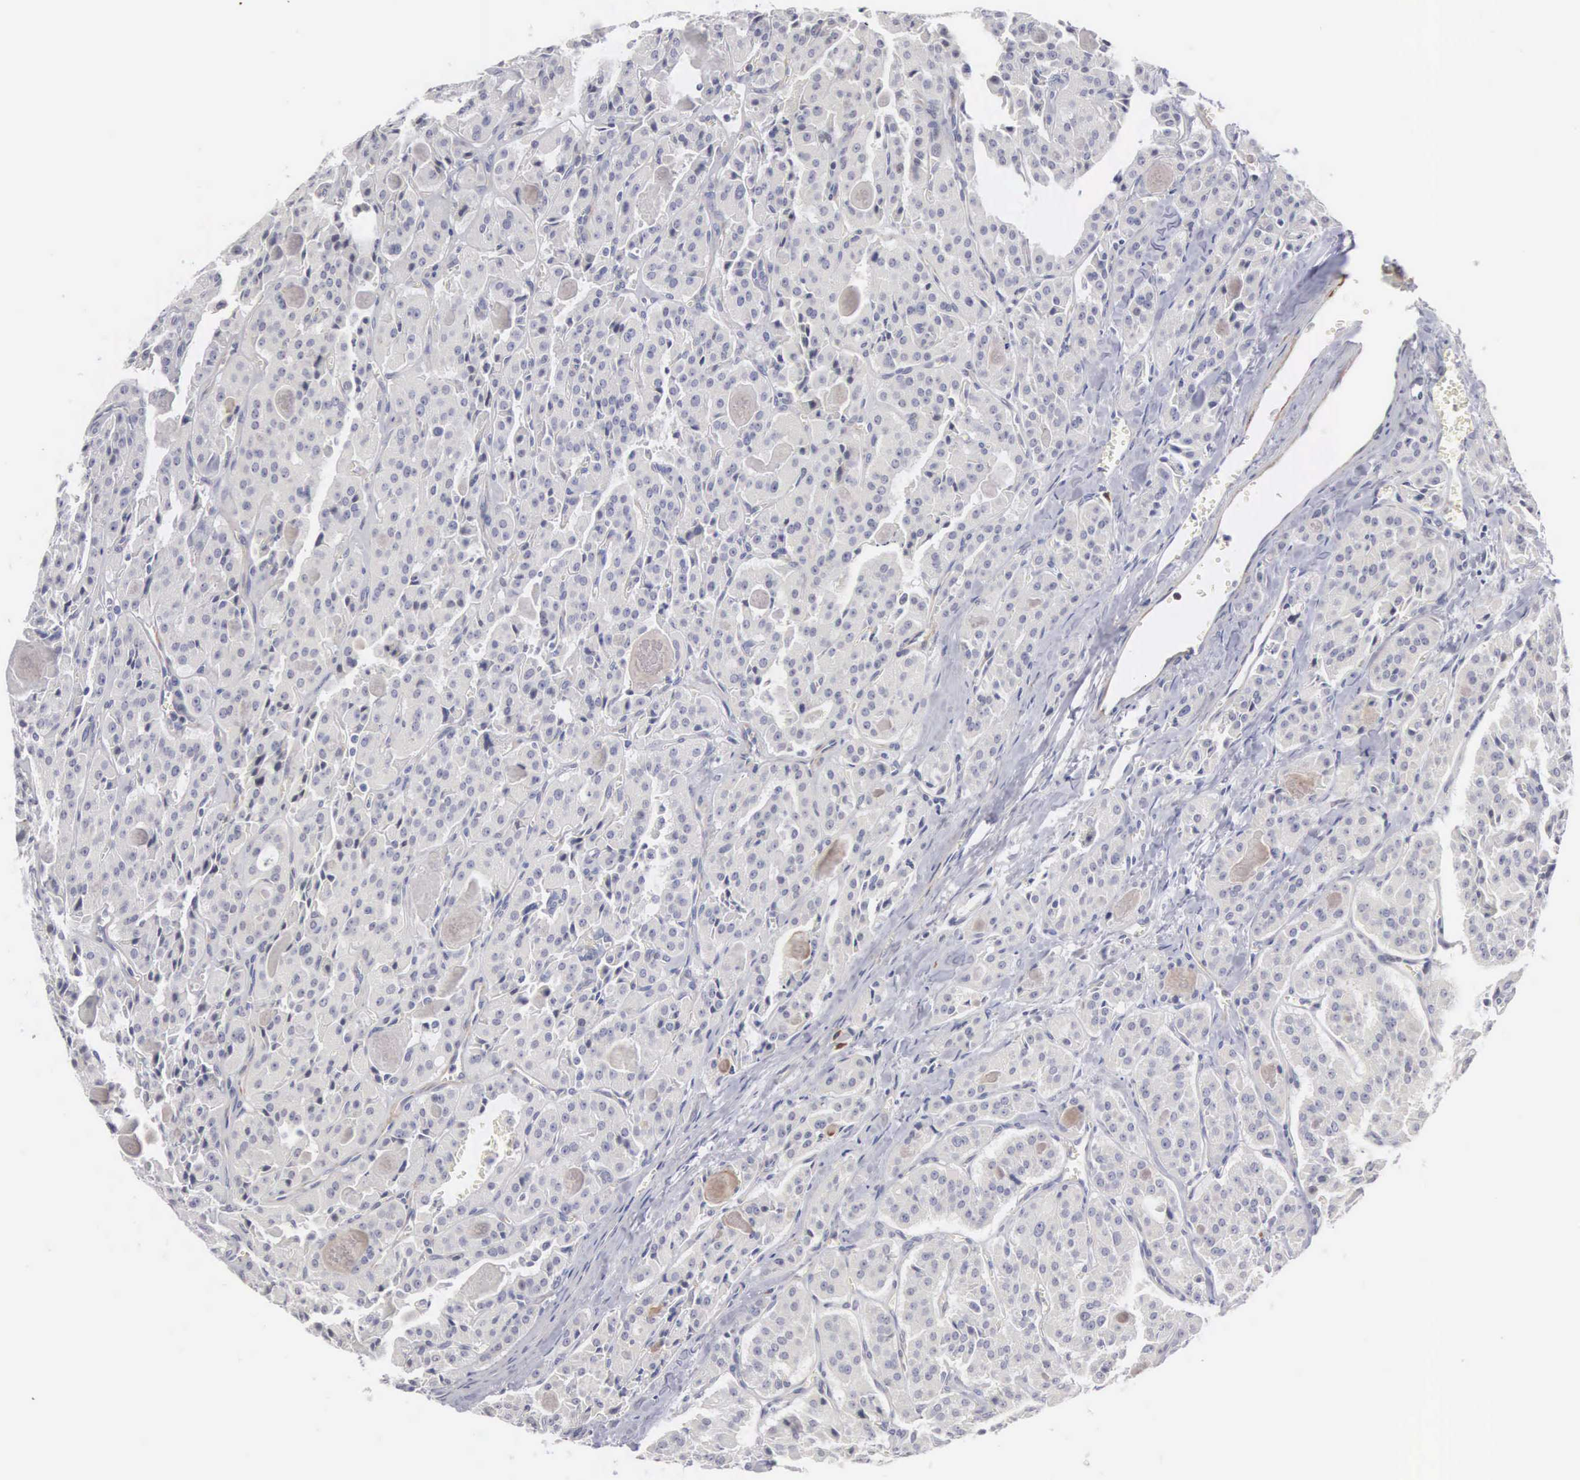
{"staining": {"intensity": "negative", "quantity": "none", "location": "none"}, "tissue": "thyroid cancer", "cell_type": "Tumor cells", "image_type": "cancer", "snomed": [{"axis": "morphology", "description": "Carcinoma, NOS"}, {"axis": "topography", "description": "Thyroid gland"}], "caption": "A photomicrograph of human thyroid carcinoma is negative for staining in tumor cells.", "gene": "ELFN2", "patient": {"sex": "male", "age": 76}}